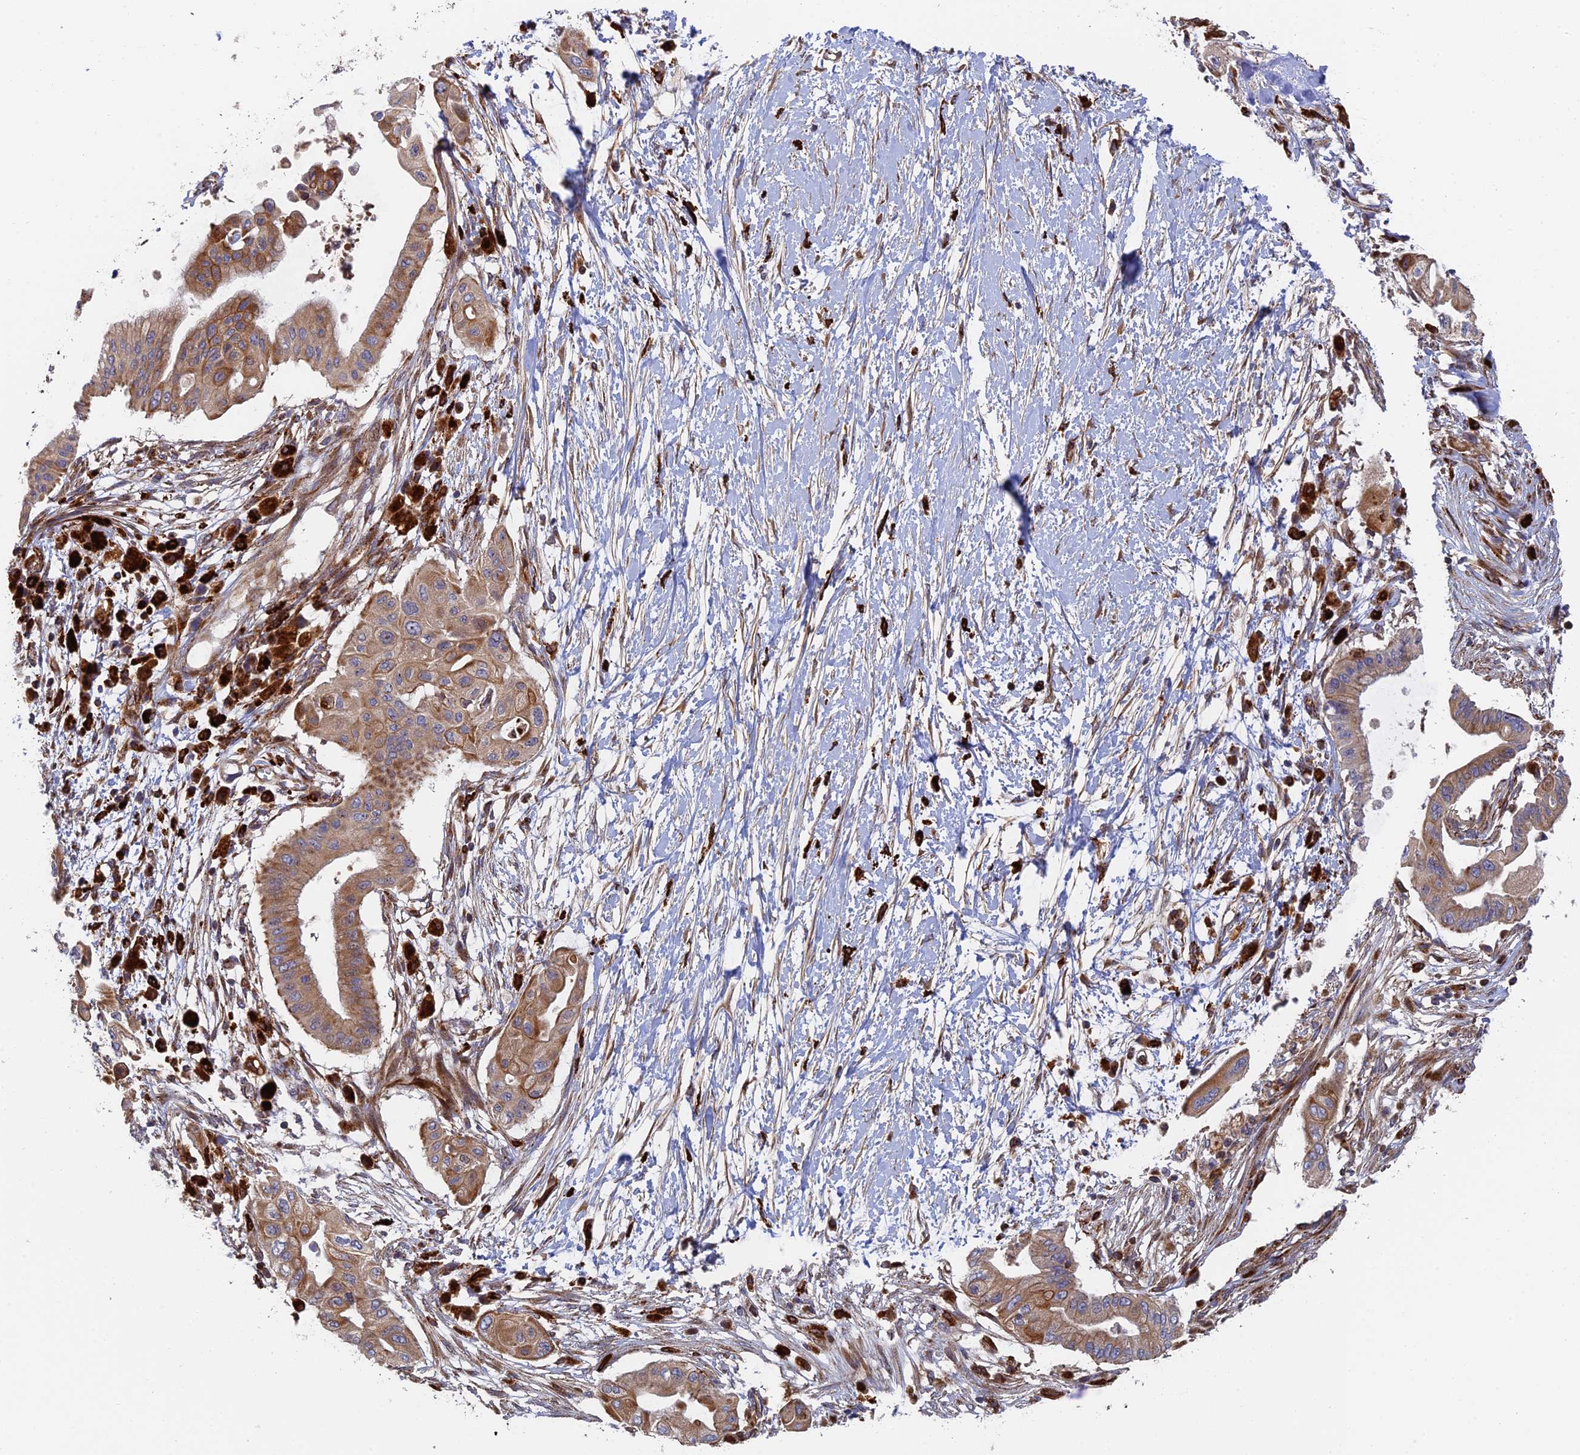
{"staining": {"intensity": "moderate", "quantity": ">75%", "location": "cytoplasmic/membranous"}, "tissue": "pancreatic cancer", "cell_type": "Tumor cells", "image_type": "cancer", "snomed": [{"axis": "morphology", "description": "Adenocarcinoma, NOS"}, {"axis": "topography", "description": "Pancreas"}], "caption": "Approximately >75% of tumor cells in pancreatic cancer (adenocarcinoma) display moderate cytoplasmic/membranous protein positivity as visualized by brown immunohistochemical staining.", "gene": "PPP2R3C", "patient": {"sex": "male", "age": 68}}